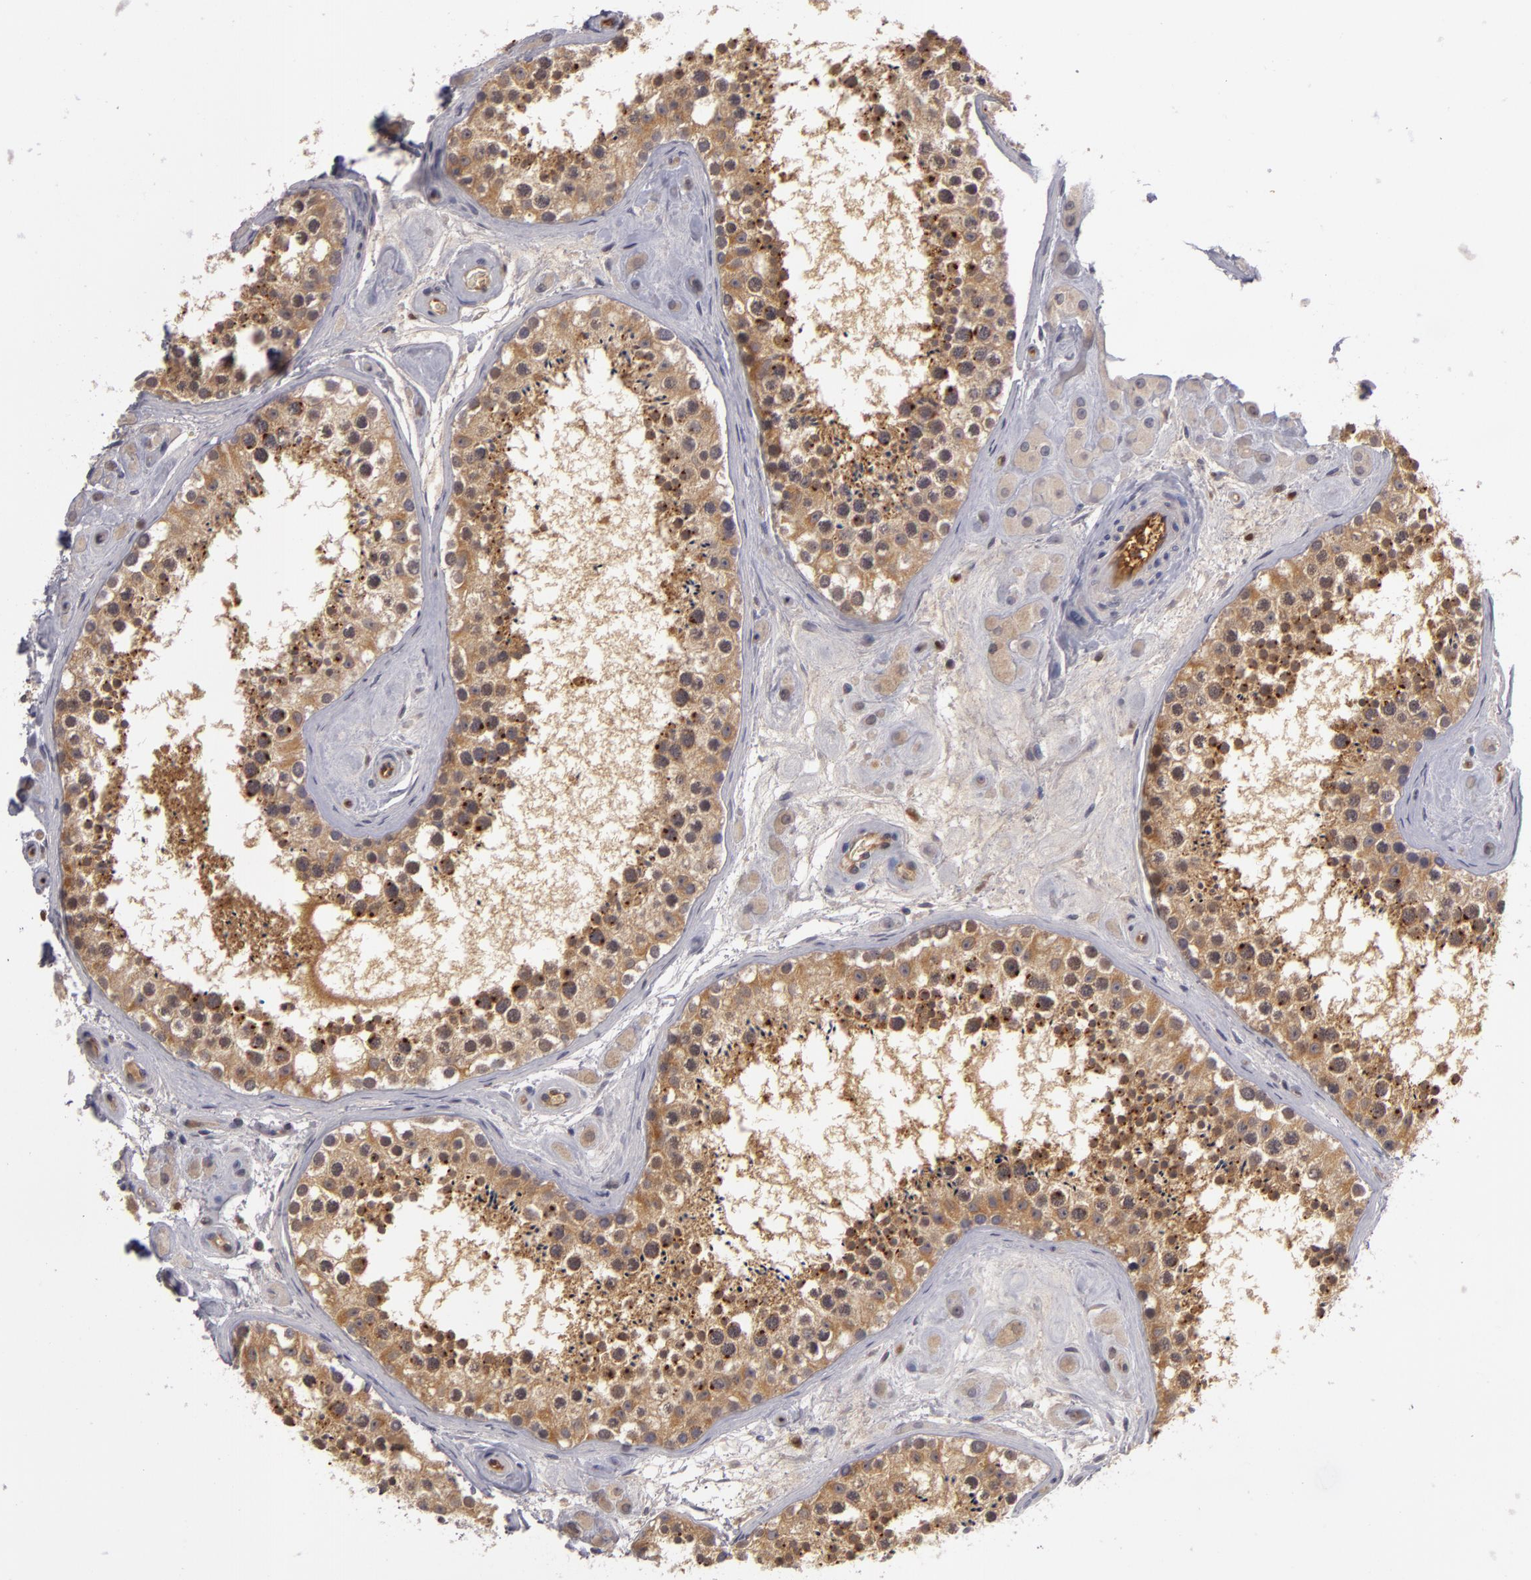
{"staining": {"intensity": "moderate", "quantity": ">75%", "location": "cytoplasmic/membranous"}, "tissue": "testis", "cell_type": "Cells in seminiferous ducts", "image_type": "normal", "snomed": [{"axis": "morphology", "description": "Normal tissue, NOS"}, {"axis": "topography", "description": "Testis"}], "caption": "Testis was stained to show a protein in brown. There is medium levels of moderate cytoplasmic/membranous positivity in approximately >75% of cells in seminiferous ducts. (Stains: DAB (3,3'-diaminobenzidine) in brown, nuclei in blue, Microscopy: brightfield microscopy at high magnification).", "gene": "ZNF229", "patient": {"sex": "male", "age": 38}}